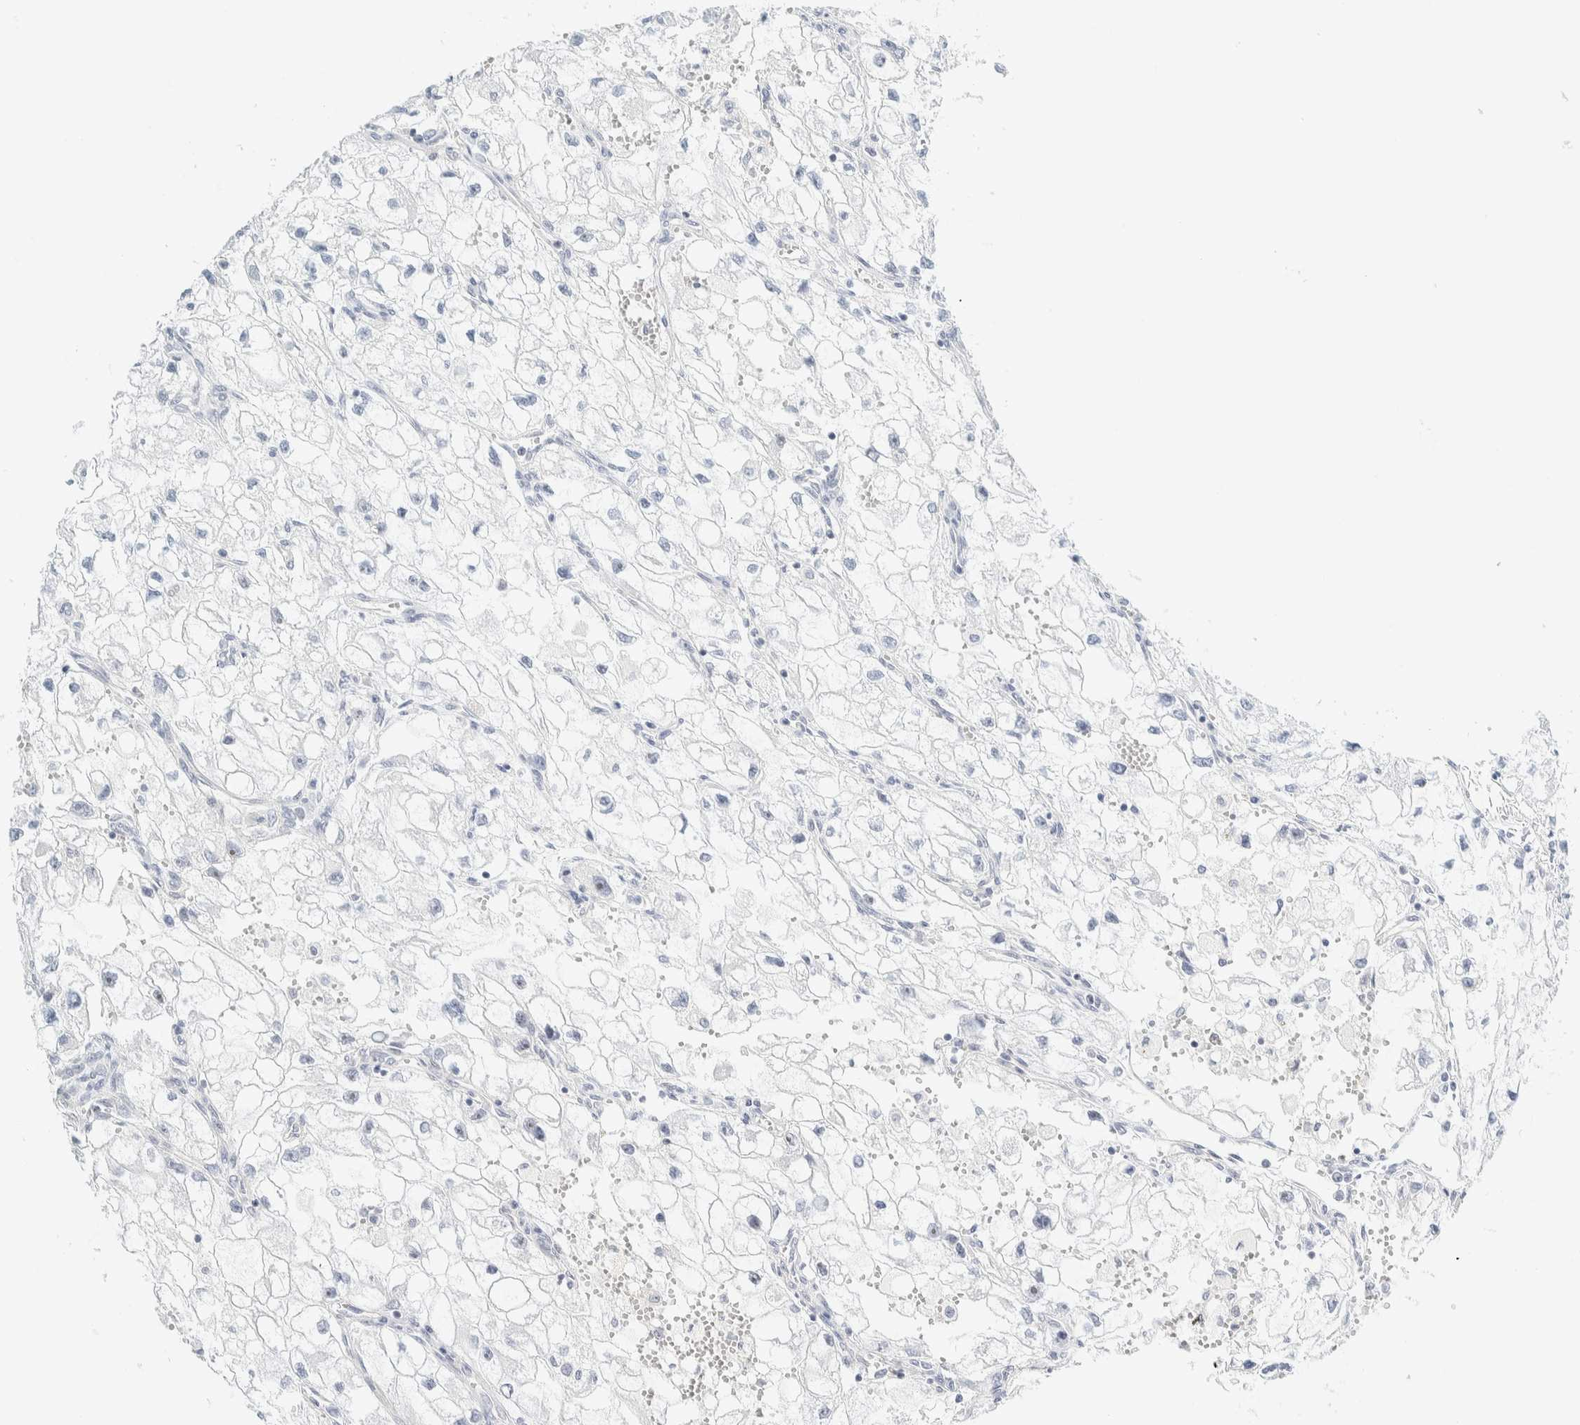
{"staining": {"intensity": "negative", "quantity": "none", "location": "none"}, "tissue": "renal cancer", "cell_type": "Tumor cells", "image_type": "cancer", "snomed": [{"axis": "morphology", "description": "Adenocarcinoma, NOS"}, {"axis": "topography", "description": "Kidney"}], "caption": "Micrograph shows no protein positivity in tumor cells of adenocarcinoma (renal) tissue. (Stains: DAB (3,3'-diaminobenzidine) IHC with hematoxylin counter stain, Microscopy: brightfield microscopy at high magnification).", "gene": "NDE1", "patient": {"sex": "female", "age": 70}}